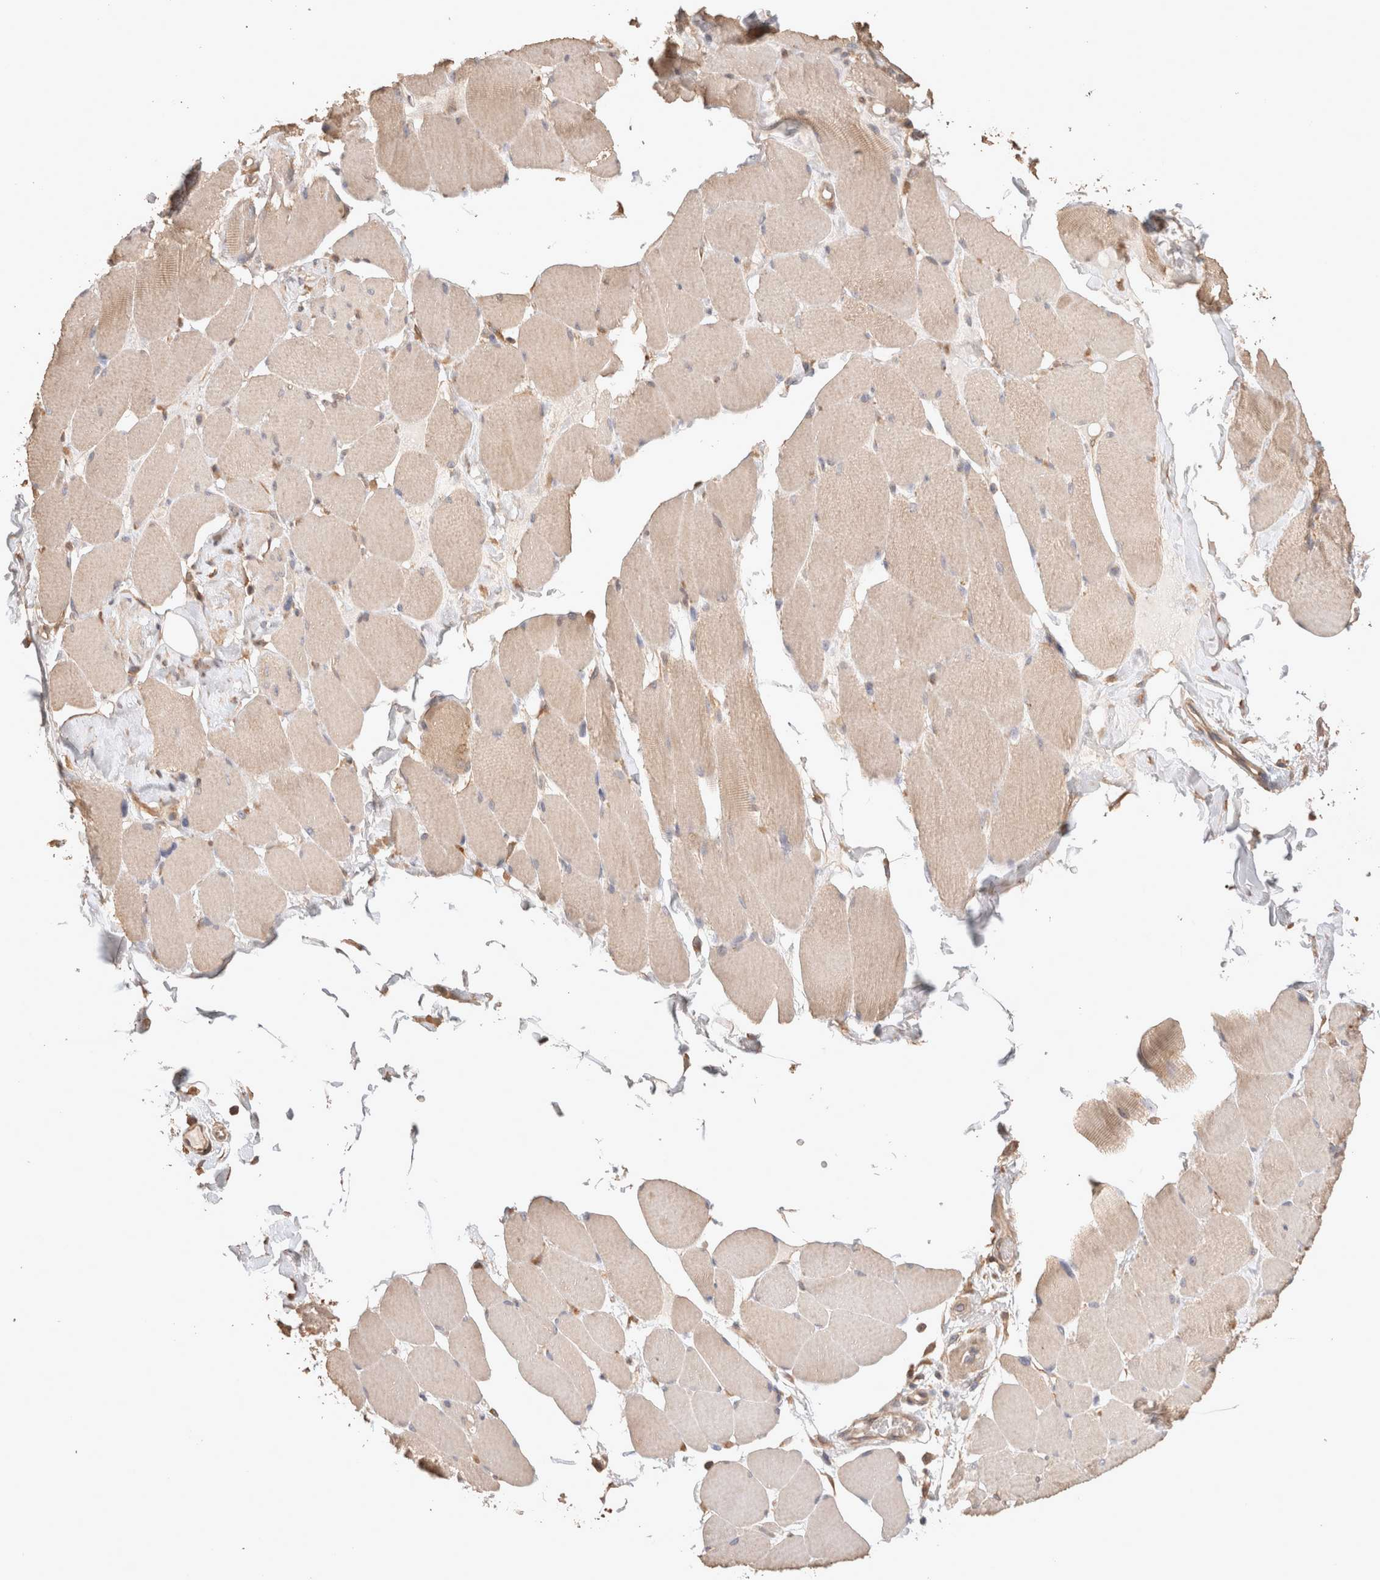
{"staining": {"intensity": "weak", "quantity": "<25%", "location": "cytoplasmic/membranous"}, "tissue": "skeletal muscle", "cell_type": "Myocytes", "image_type": "normal", "snomed": [{"axis": "morphology", "description": "Normal tissue, NOS"}, {"axis": "topography", "description": "Skin"}, {"axis": "topography", "description": "Skeletal muscle"}], "caption": "Histopathology image shows no significant protein expression in myocytes of normal skeletal muscle.", "gene": "HROB", "patient": {"sex": "male", "age": 83}}